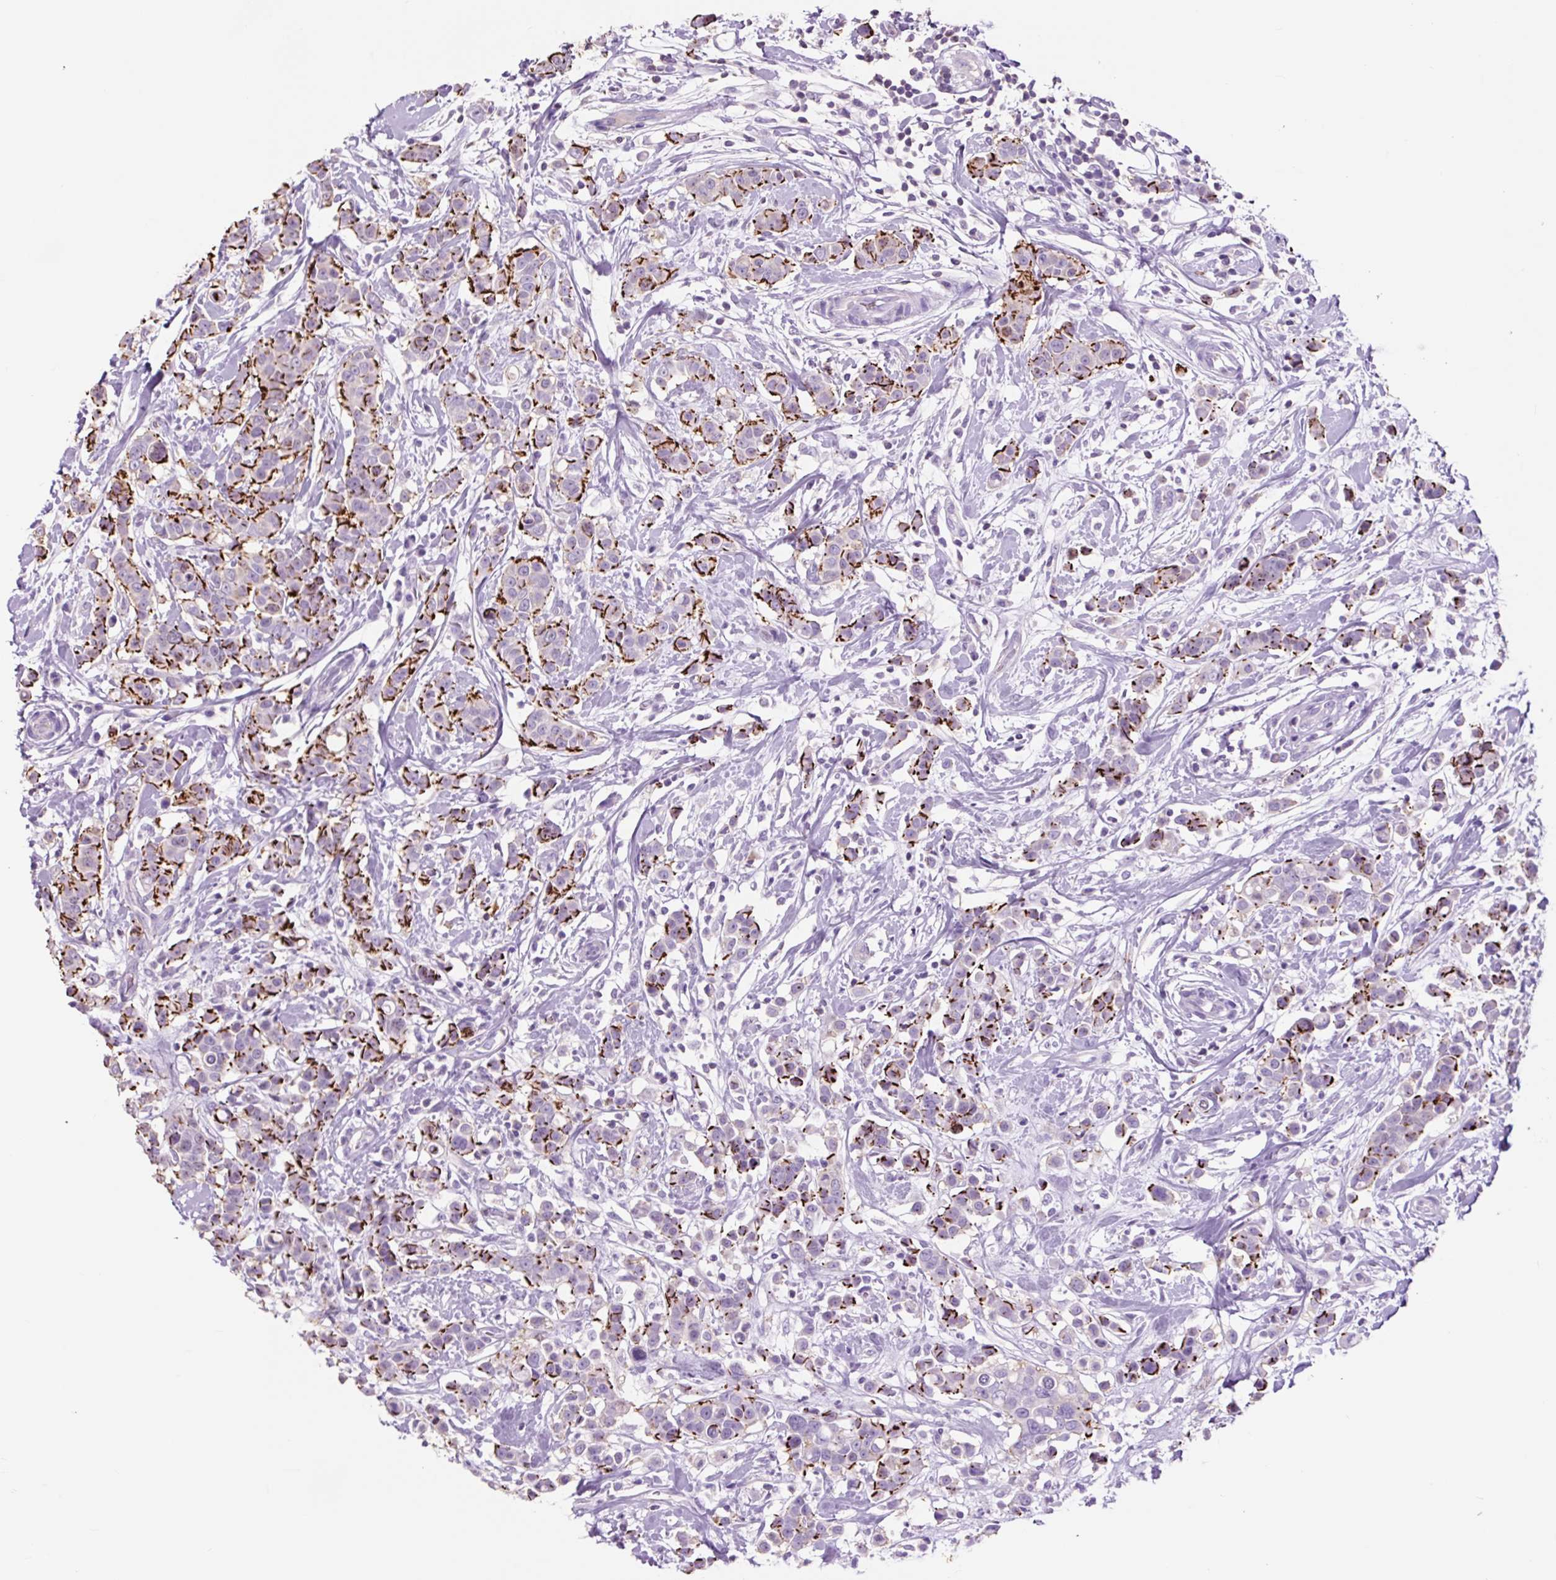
{"staining": {"intensity": "strong", "quantity": "25%-75%", "location": "cytoplasmic/membranous"}, "tissue": "breast cancer", "cell_type": "Tumor cells", "image_type": "cancer", "snomed": [{"axis": "morphology", "description": "Duct carcinoma"}, {"axis": "topography", "description": "Breast"}], "caption": "Immunohistochemistry micrograph of neoplastic tissue: breast invasive ductal carcinoma stained using immunohistochemistry displays high levels of strong protein expression localized specifically in the cytoplasmic/membranous of tumor cells, appearing as a cytoplasmic/membranous brown color.", "gene": "OR10A7", "patient": {"sex": "female", "age": 27}}